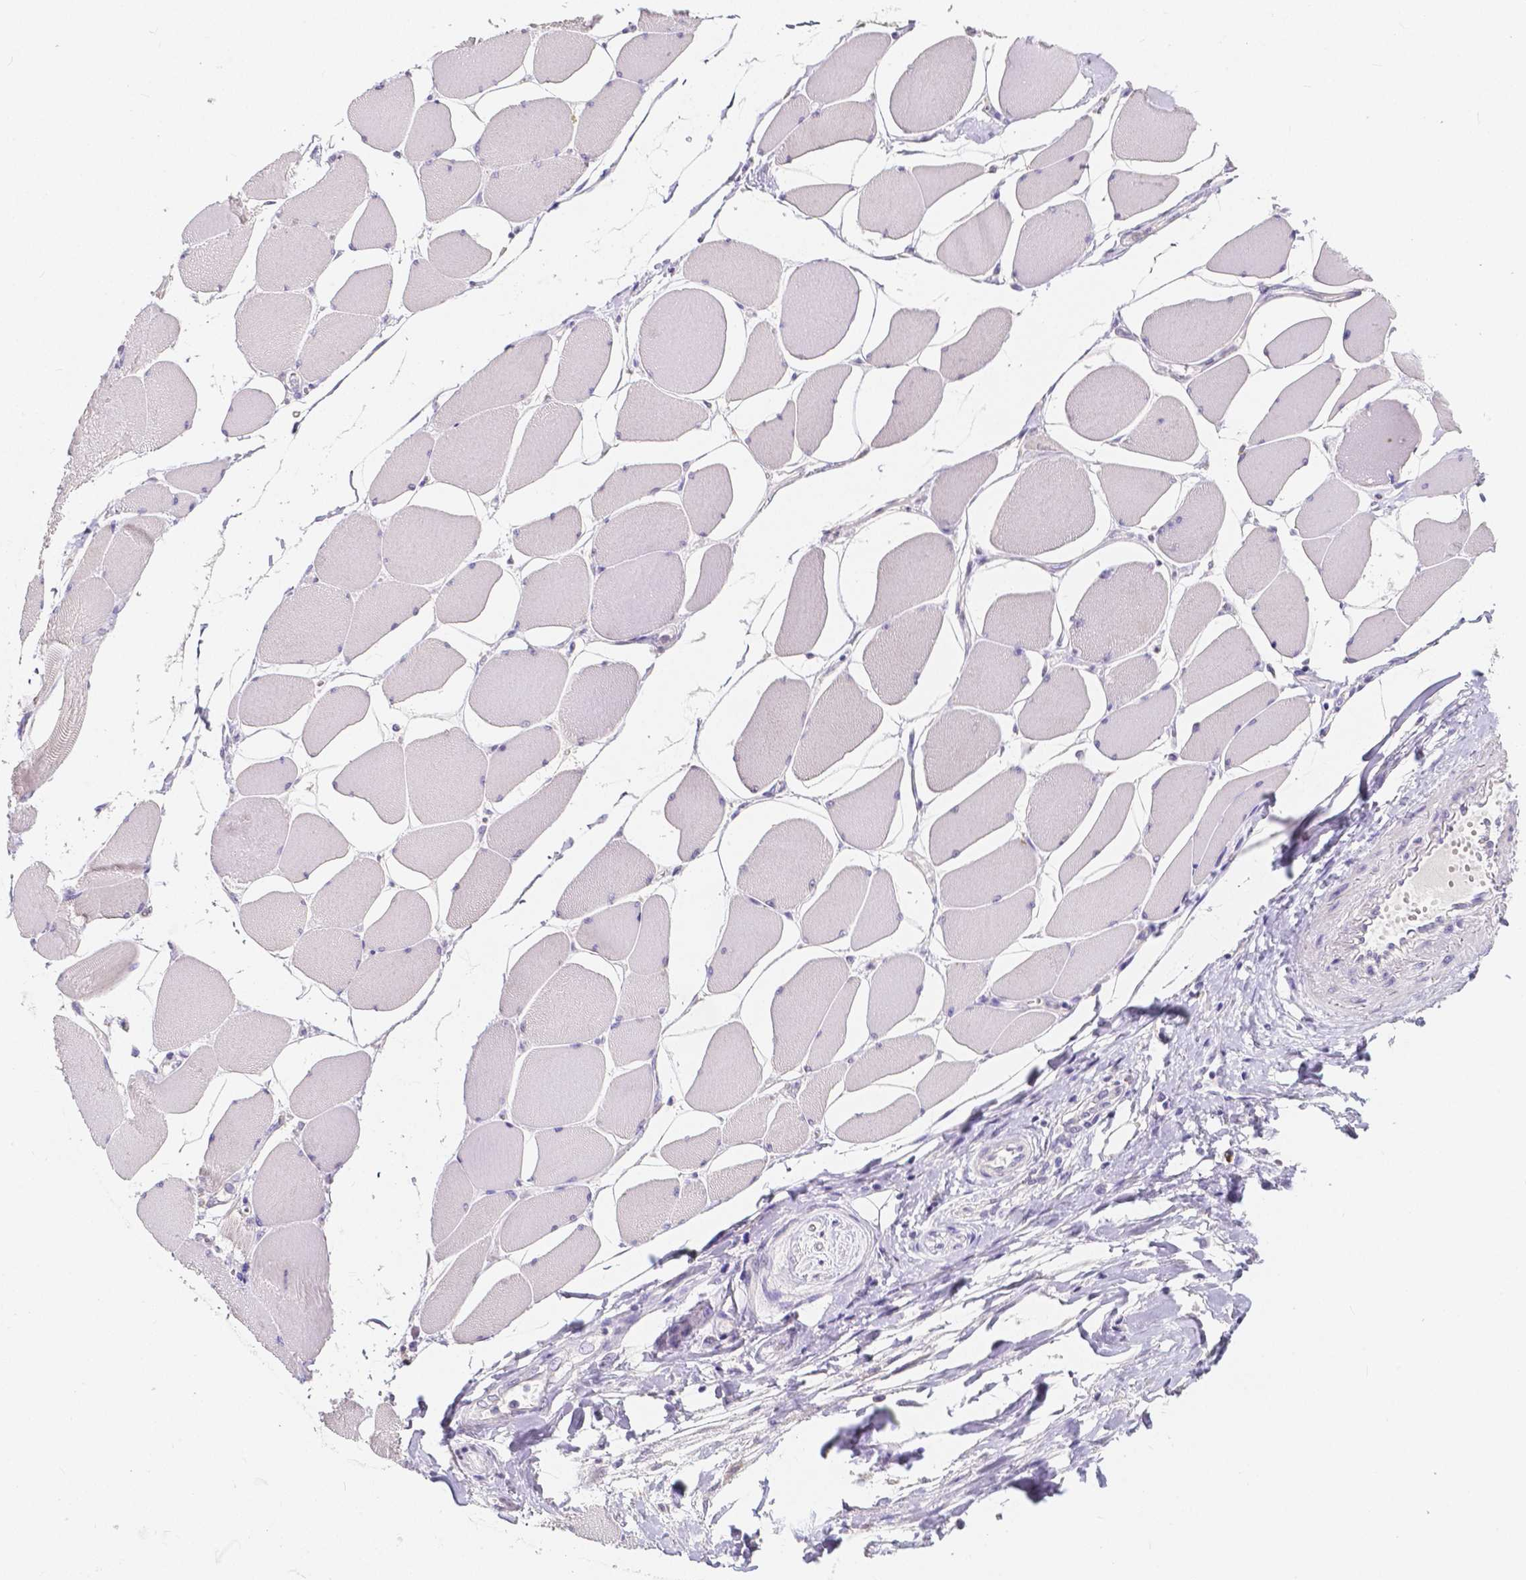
{"staining": {"intensity": "negative", "quantity": "none", "location": "none"}, "tissue": "skeletal muscle", "cell_type": "Myocytes", "image_type": "normal", "snomed": [{"axis": "morphology", "description": "Normal tissue, NOS"}, {"axis": "topography", "description": "Skeletal muscle"}], "caption": "Immunohistochemistry (IHC) image of benign human skeletal muscle stained for a protein (brown), which exhibits no staining in myocytes. (Stains: DAB IHC with hematoxylin counter stain, Microscopy: brightfield microscopy at high magnification).", "gene": "ACP5", "patient": {"sex": "female", "age": 75}}